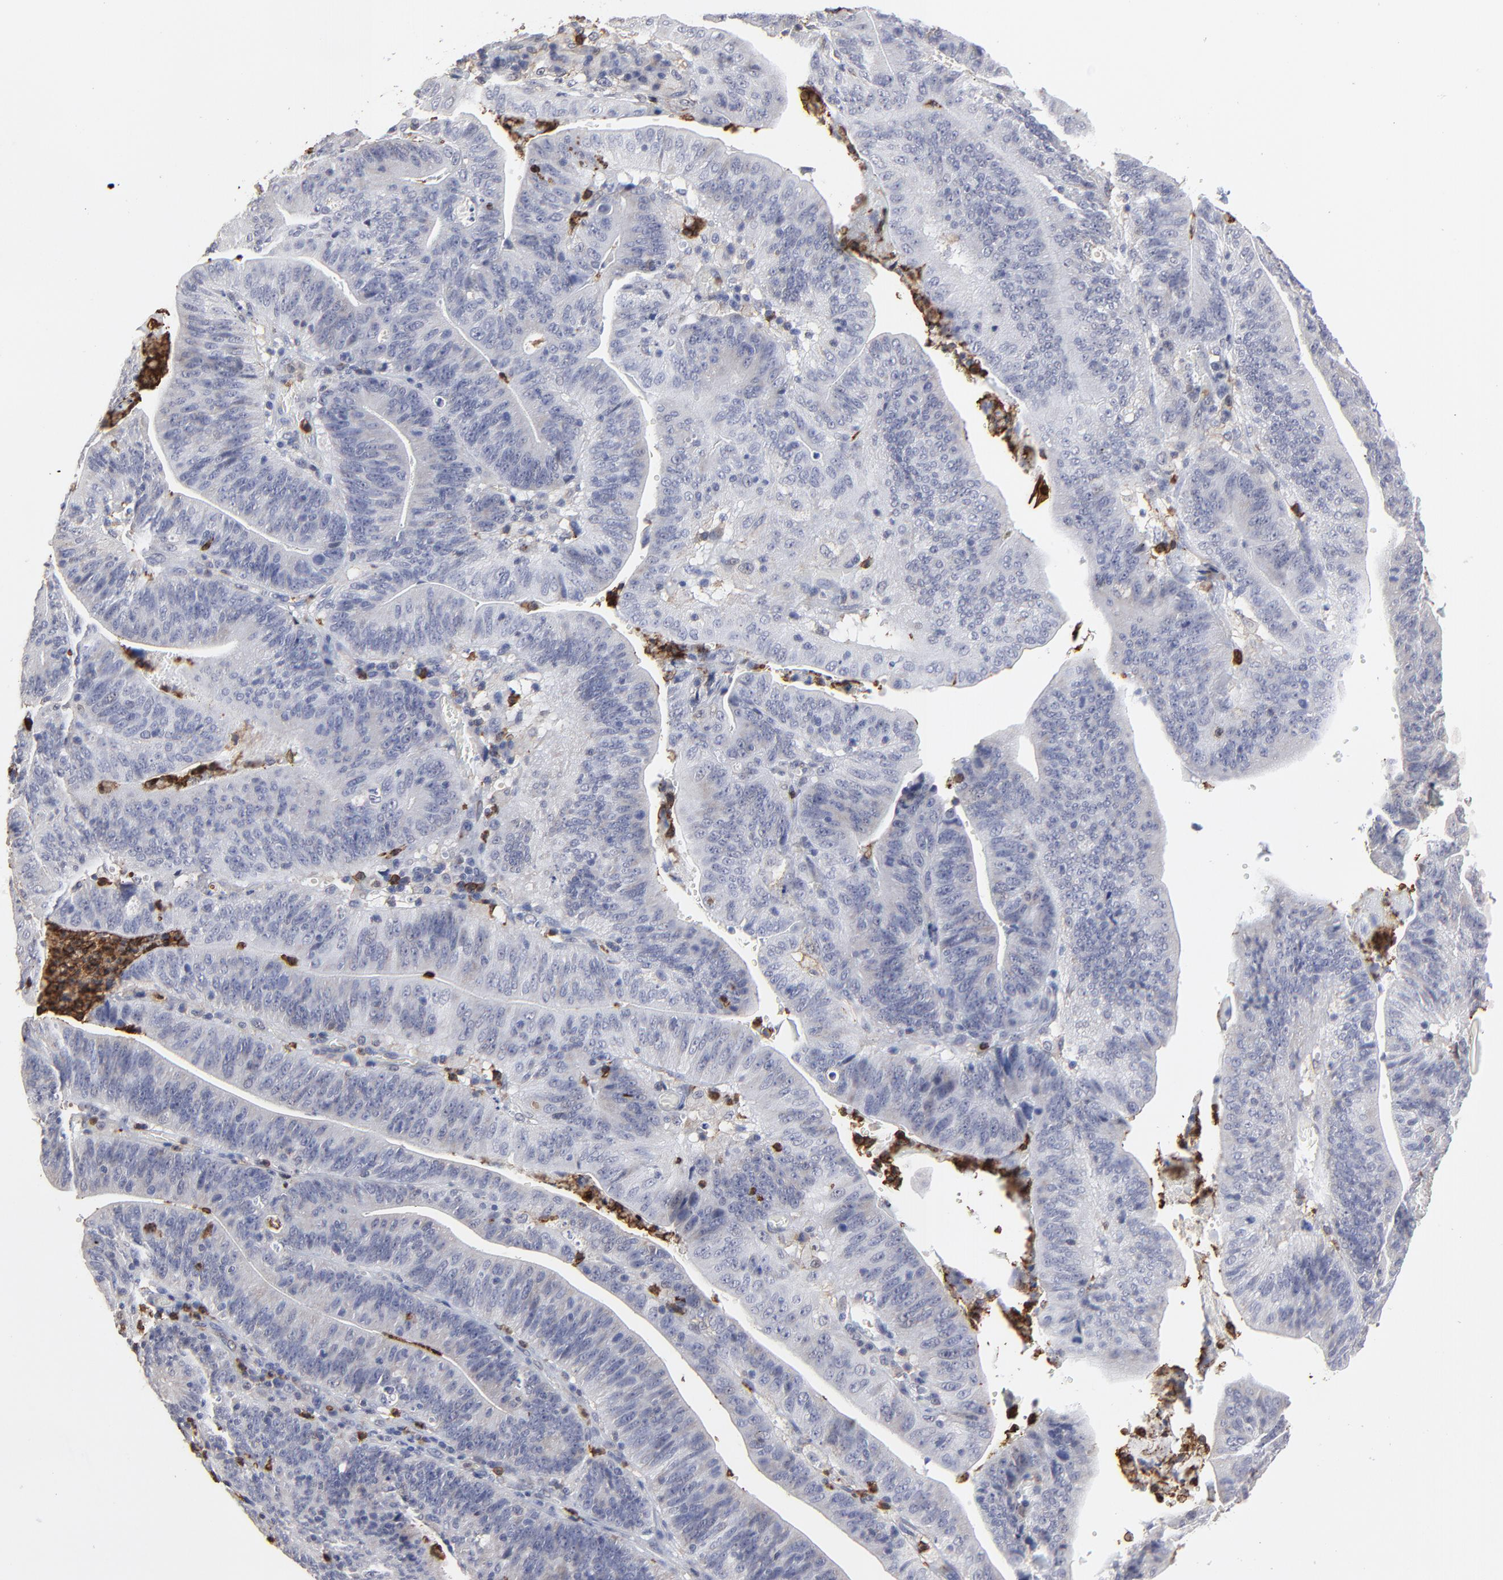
{"staining": {"intensity": "negative", "quantity": "none", "location": "none"}, "tissue": "stomach cancer", "cell_type": "Tumor cells", "image_type": "cancer", "snomed": [{"axis": "morphology", "description": "Adenocarcinoma, NOS"}, {"axis": "topography", "description": "Stomach, lower"}], "caption": "DAB immunohistochemical staining of stomach adenocarcinoma shows no significant expression in tumor cells.", "gene": "SLC6A14", "patient": {"sex": "female", "age": 86}}